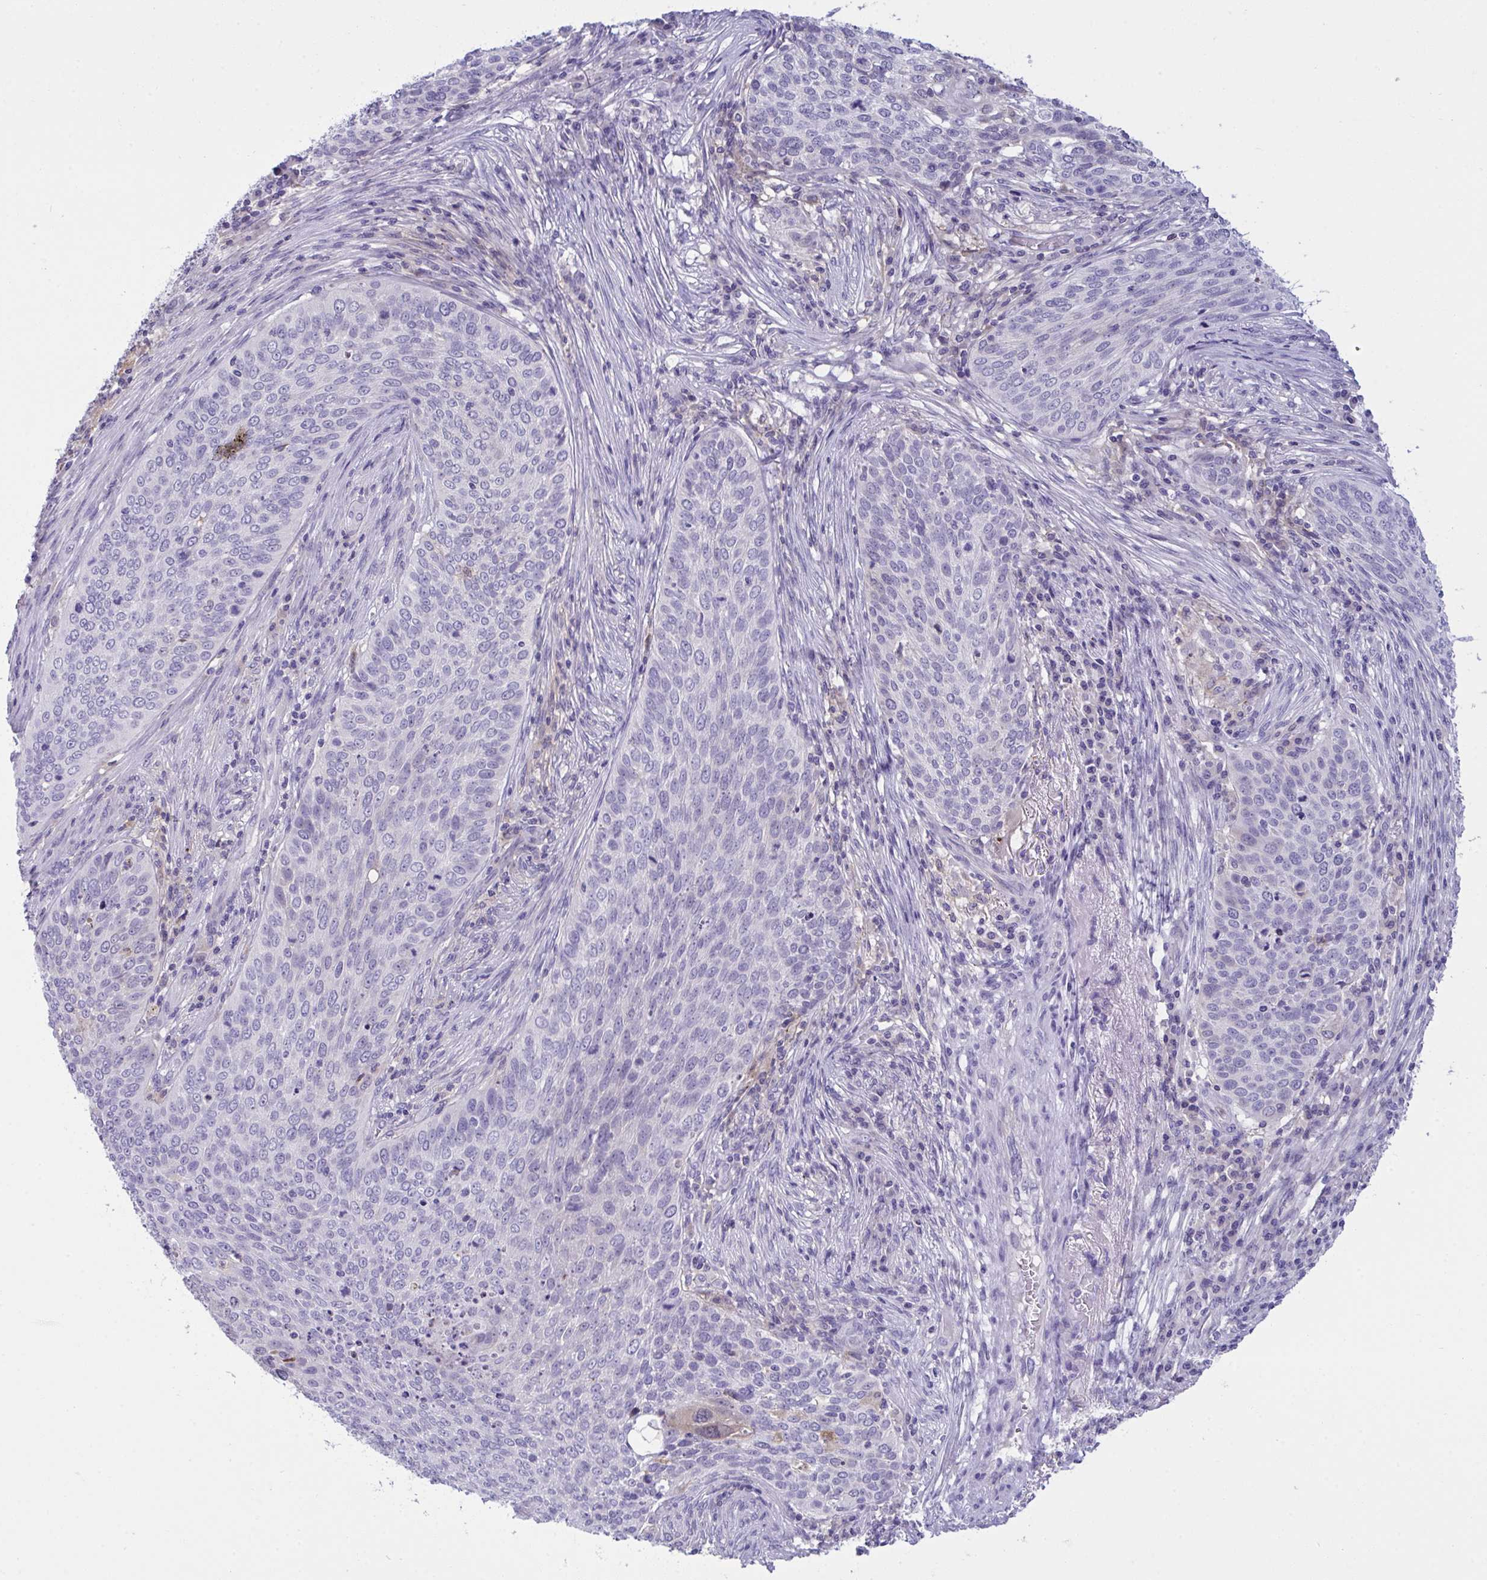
{"staining": {"intensity": "weak", "quantity": "<25%", "location": "cytoplasmic/membranous"}, "tissue": "lung cancer", "cell_type": "Tumor cells", "image_type": "cancer", "snomed": [{"axis": "morphology", "description": "Squamous cell carcinoma, NOS"}, {"axis": "topography", "description": "Lung"}], "caption": "High magnification brightfield microscopy of lung cancer stained with DAB (3,3'-diaminobenzidine) (brown) and counterstained with hematoxylin (blue): tumor cells show no significant expression.", "gene": "RGPD5", "patient": {"sex": "male", "age": 63}}